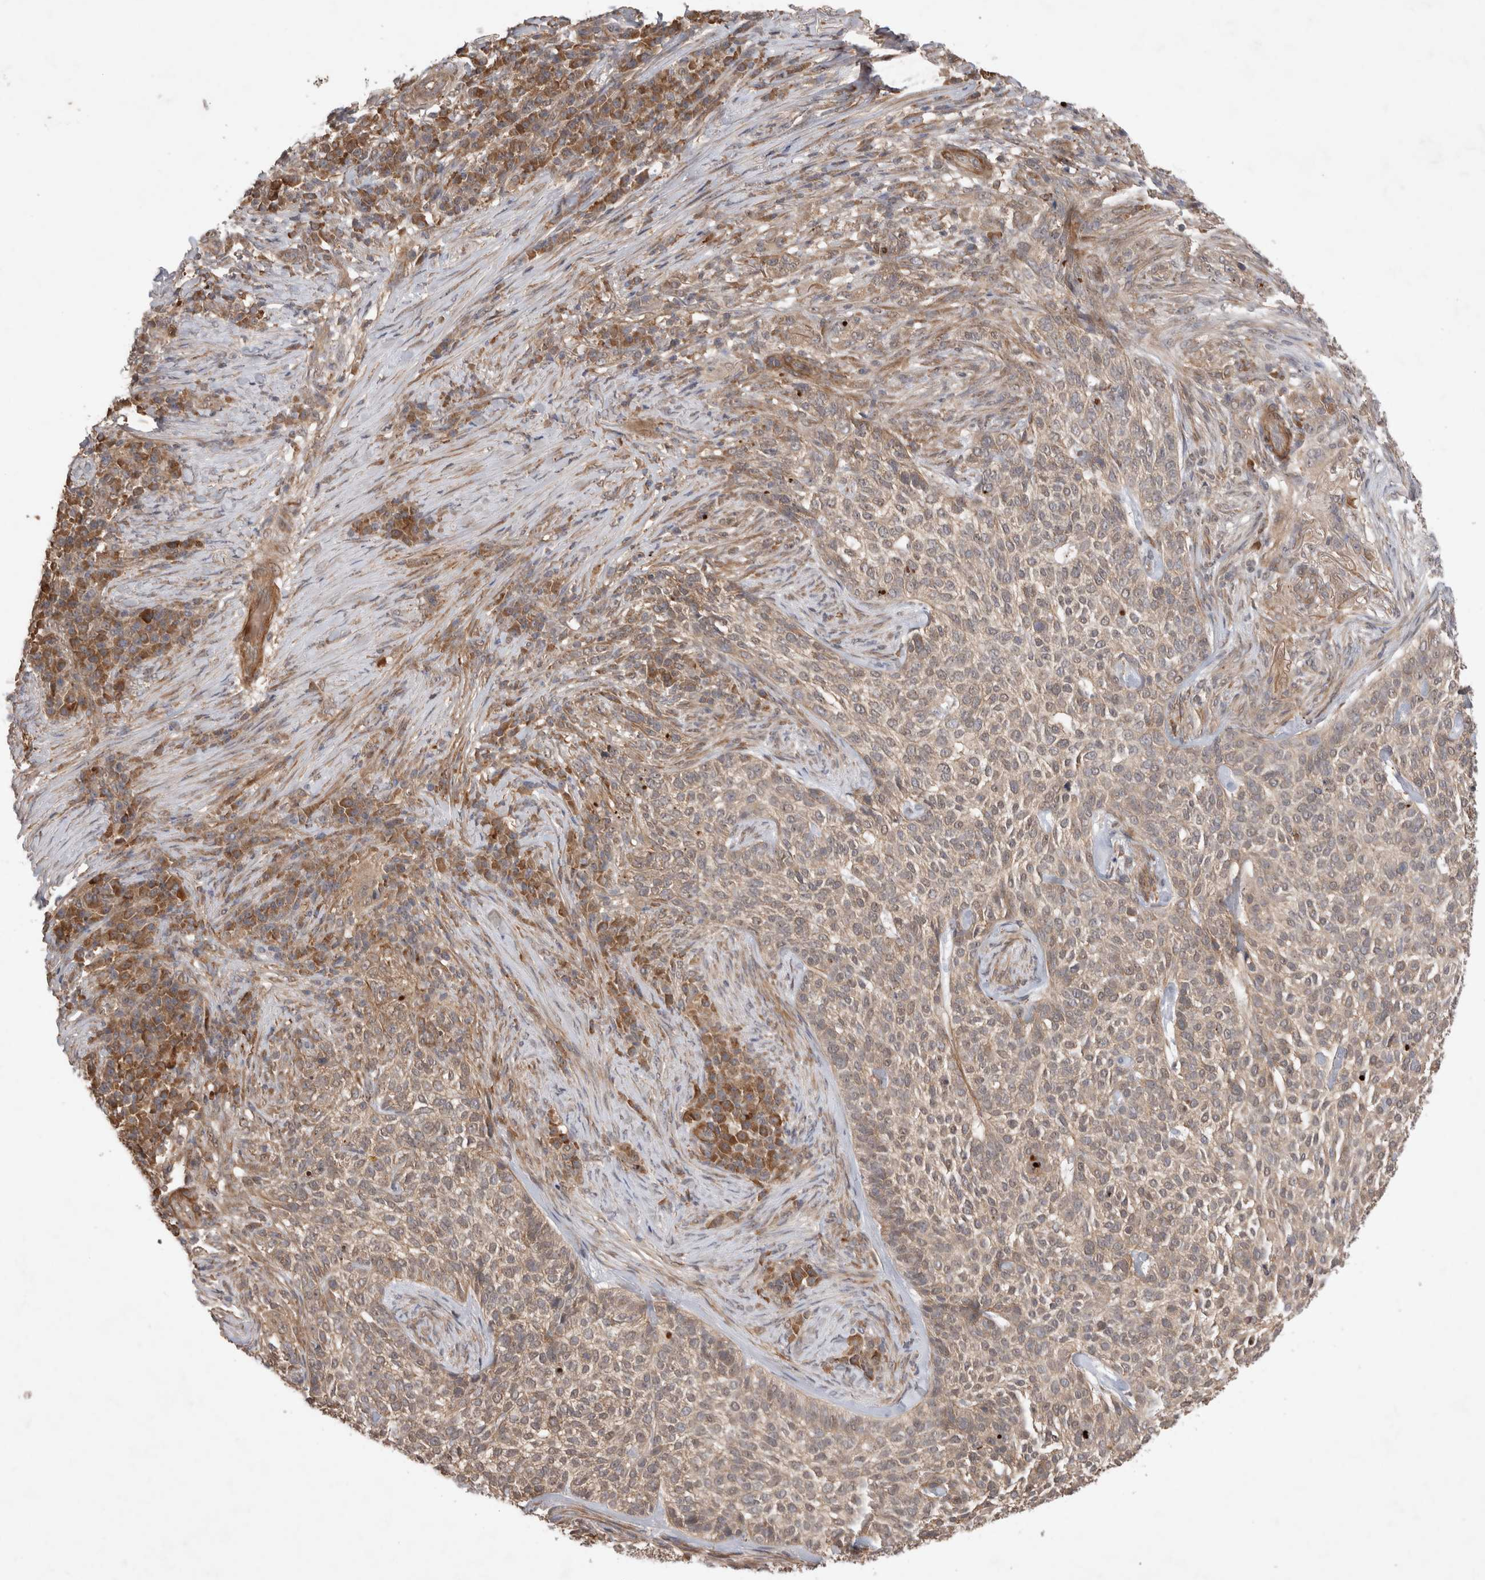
{"staining": {"intensity": "moderate", "quantity": "<25%", "location": "cytoplasmic/membranous"}, "tissue": "skin cancer", "cell_type": "Tumor cells", "image_type": "cancer", "snomed": [{"axis": "morphology", "description": "Basal cell carcinoma"}, {"axis": "topography", "description": "Skin"}], "caption": "A brown stain labels moderate cytoplasmic/membranous expression of a protein in skin cancer (basal cell carcinoma) tumor cells. (DAB (3,3'-diaminobenzidine) IHC with brightfield microscopy, high magnification).", "gene": "FAM221A", "patient": {"sex": "female", "age": 64}}